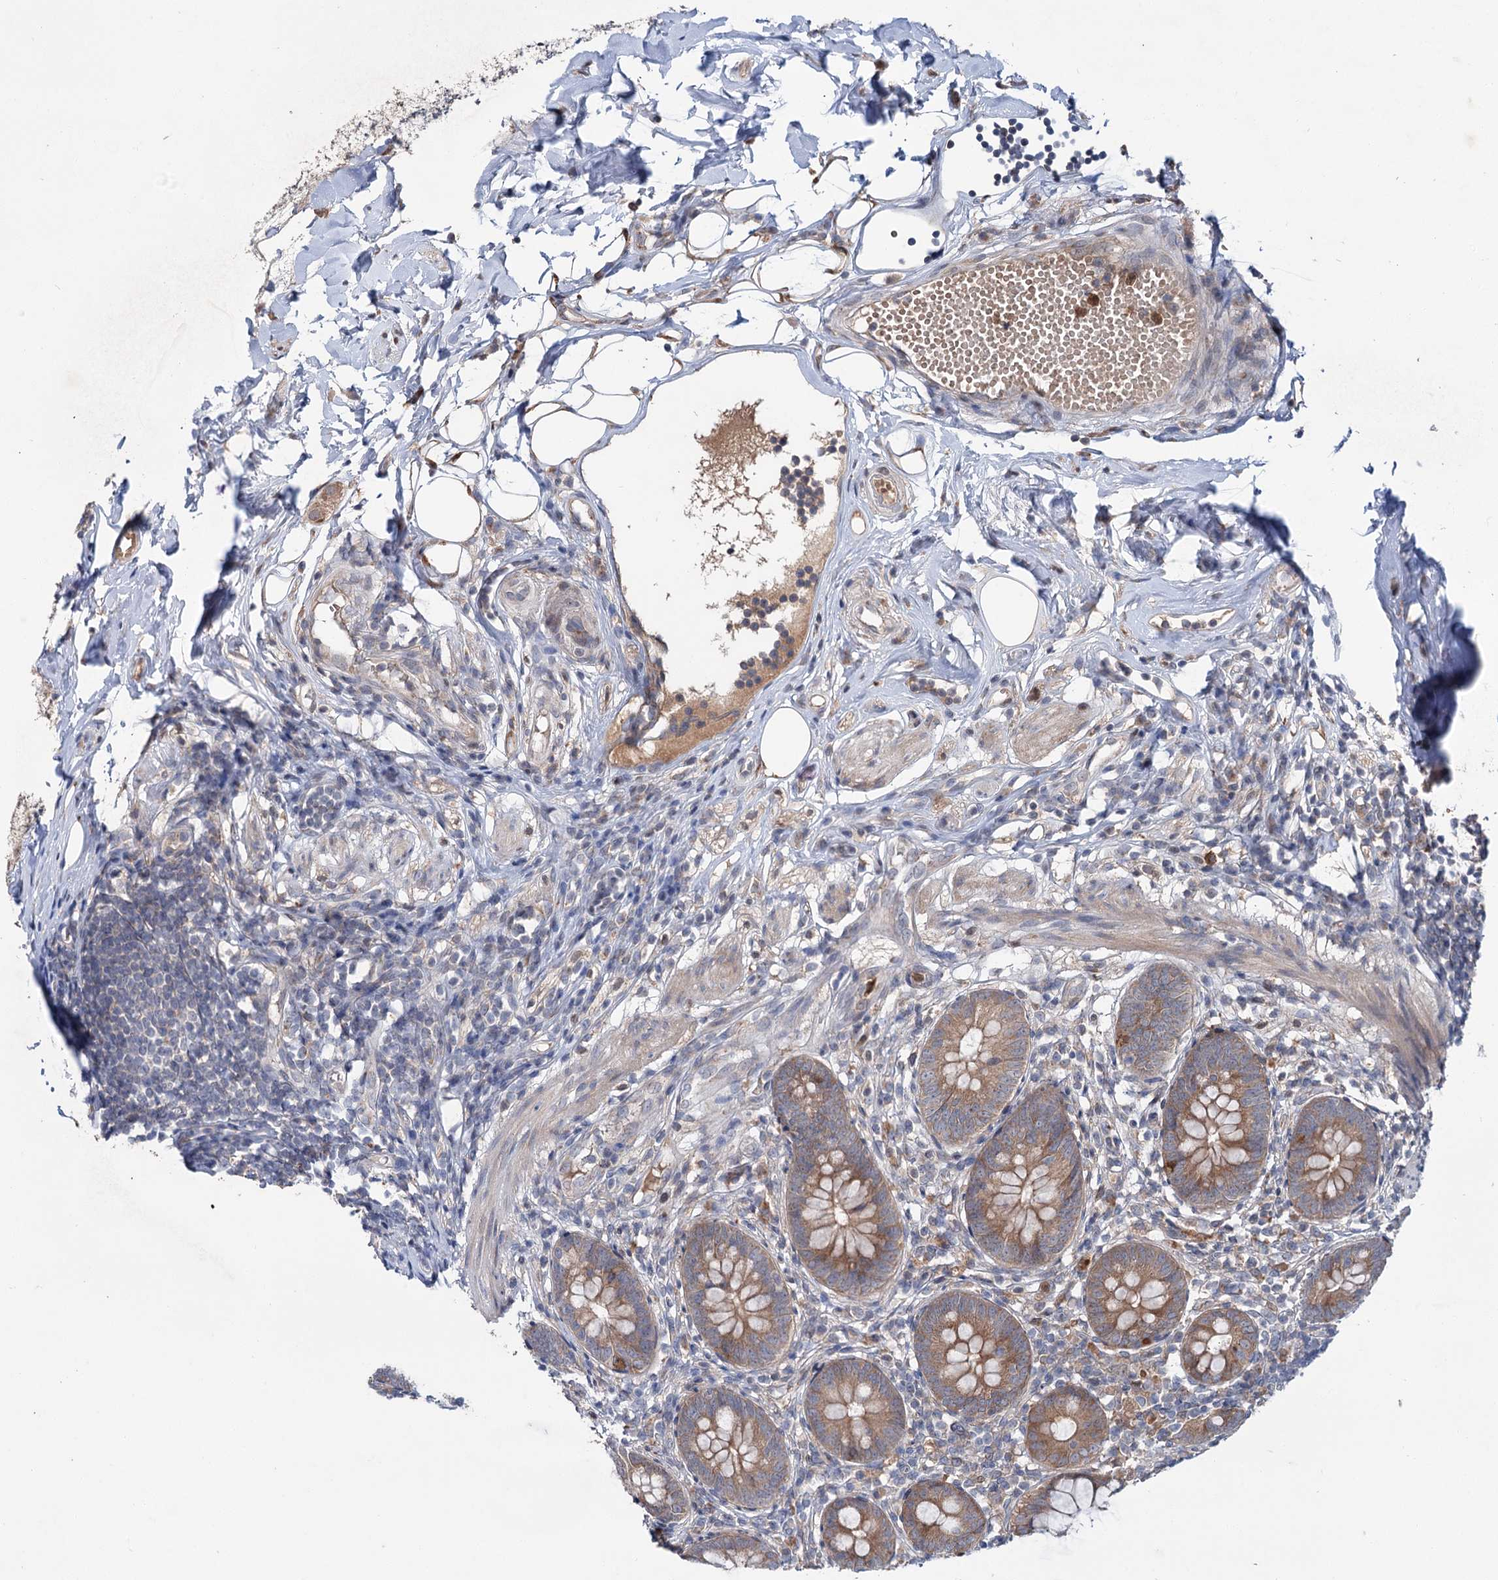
{"staining": {"intensity": "moderate", "quantity": ">75%", "location": "cytoplasmic/membranous"}, "tissue": "appendix", "cell_type": "Glandular cells", "image_type": "normal", "snomed": [{"axis": "morphology", "description": "Normal tissue, NOS"}, {"axis": "topography", "description": "Appendix"}], "caption": "Approximately >75% of glandular cells in benign appendix display moderate cytoplasmic/membranous protein positivity as visualized by brown immunohistochemical staining.", "gene": "PTPN3", "patient": {"sex": "female", "age": 62}}